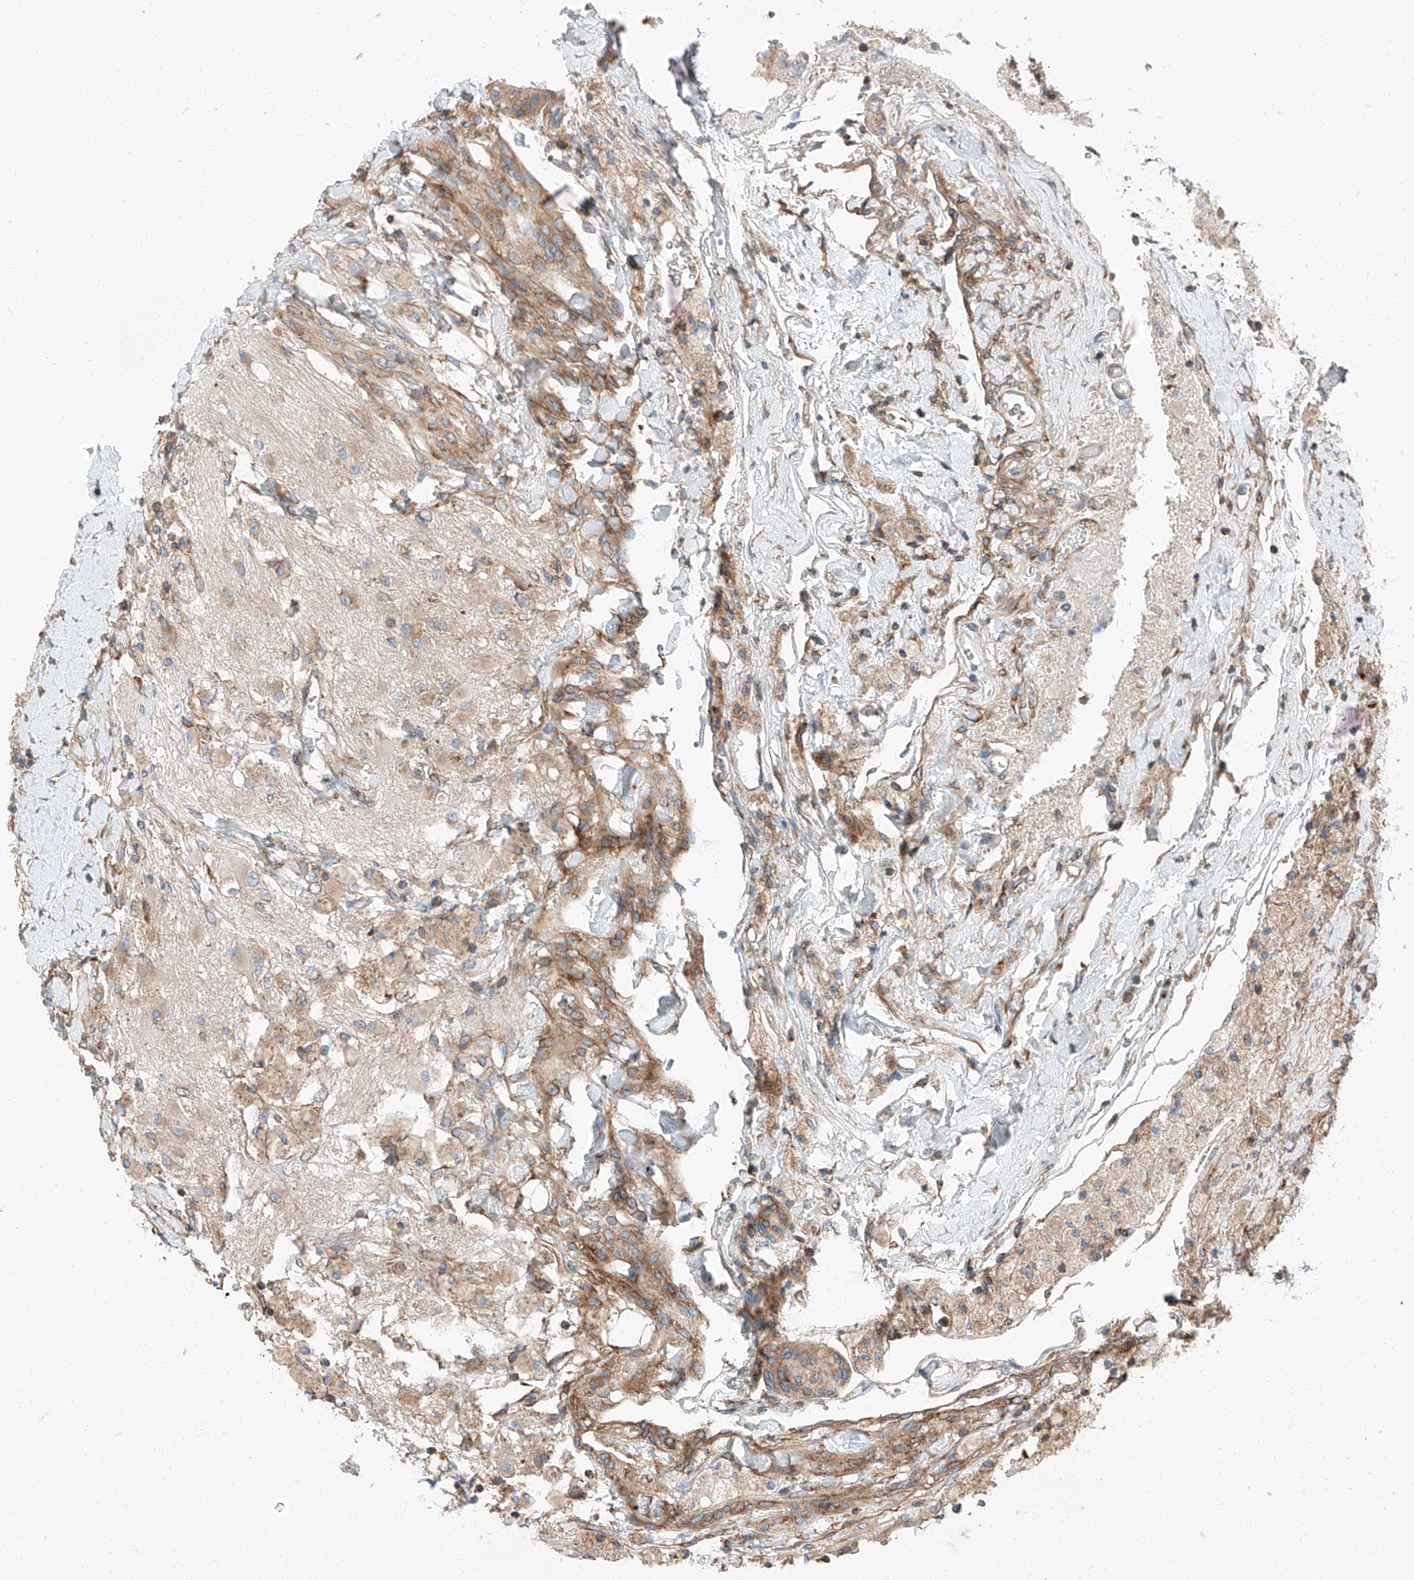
{"staining": {"intensity": "moderate", "quantity": "25%-75%", "location": "cytoplasmic/membranous"}, "tissue": "glioma", "cell_type": "Tumor cells", "image_type": "cancer", "snomed": [{"axis": "morphology", "description": "Glioma, malignant, High grade"}, {"axis": "topography", "description": "Brain"}], "caption": "Protein staining exhibits moderate cytoplasmic/membranous staining in approximately 25%-75% of tumor cells in malignant high-grade glioma.", "gene": "ZC3H15", "patient": {"sex": "male", "age": 34}}